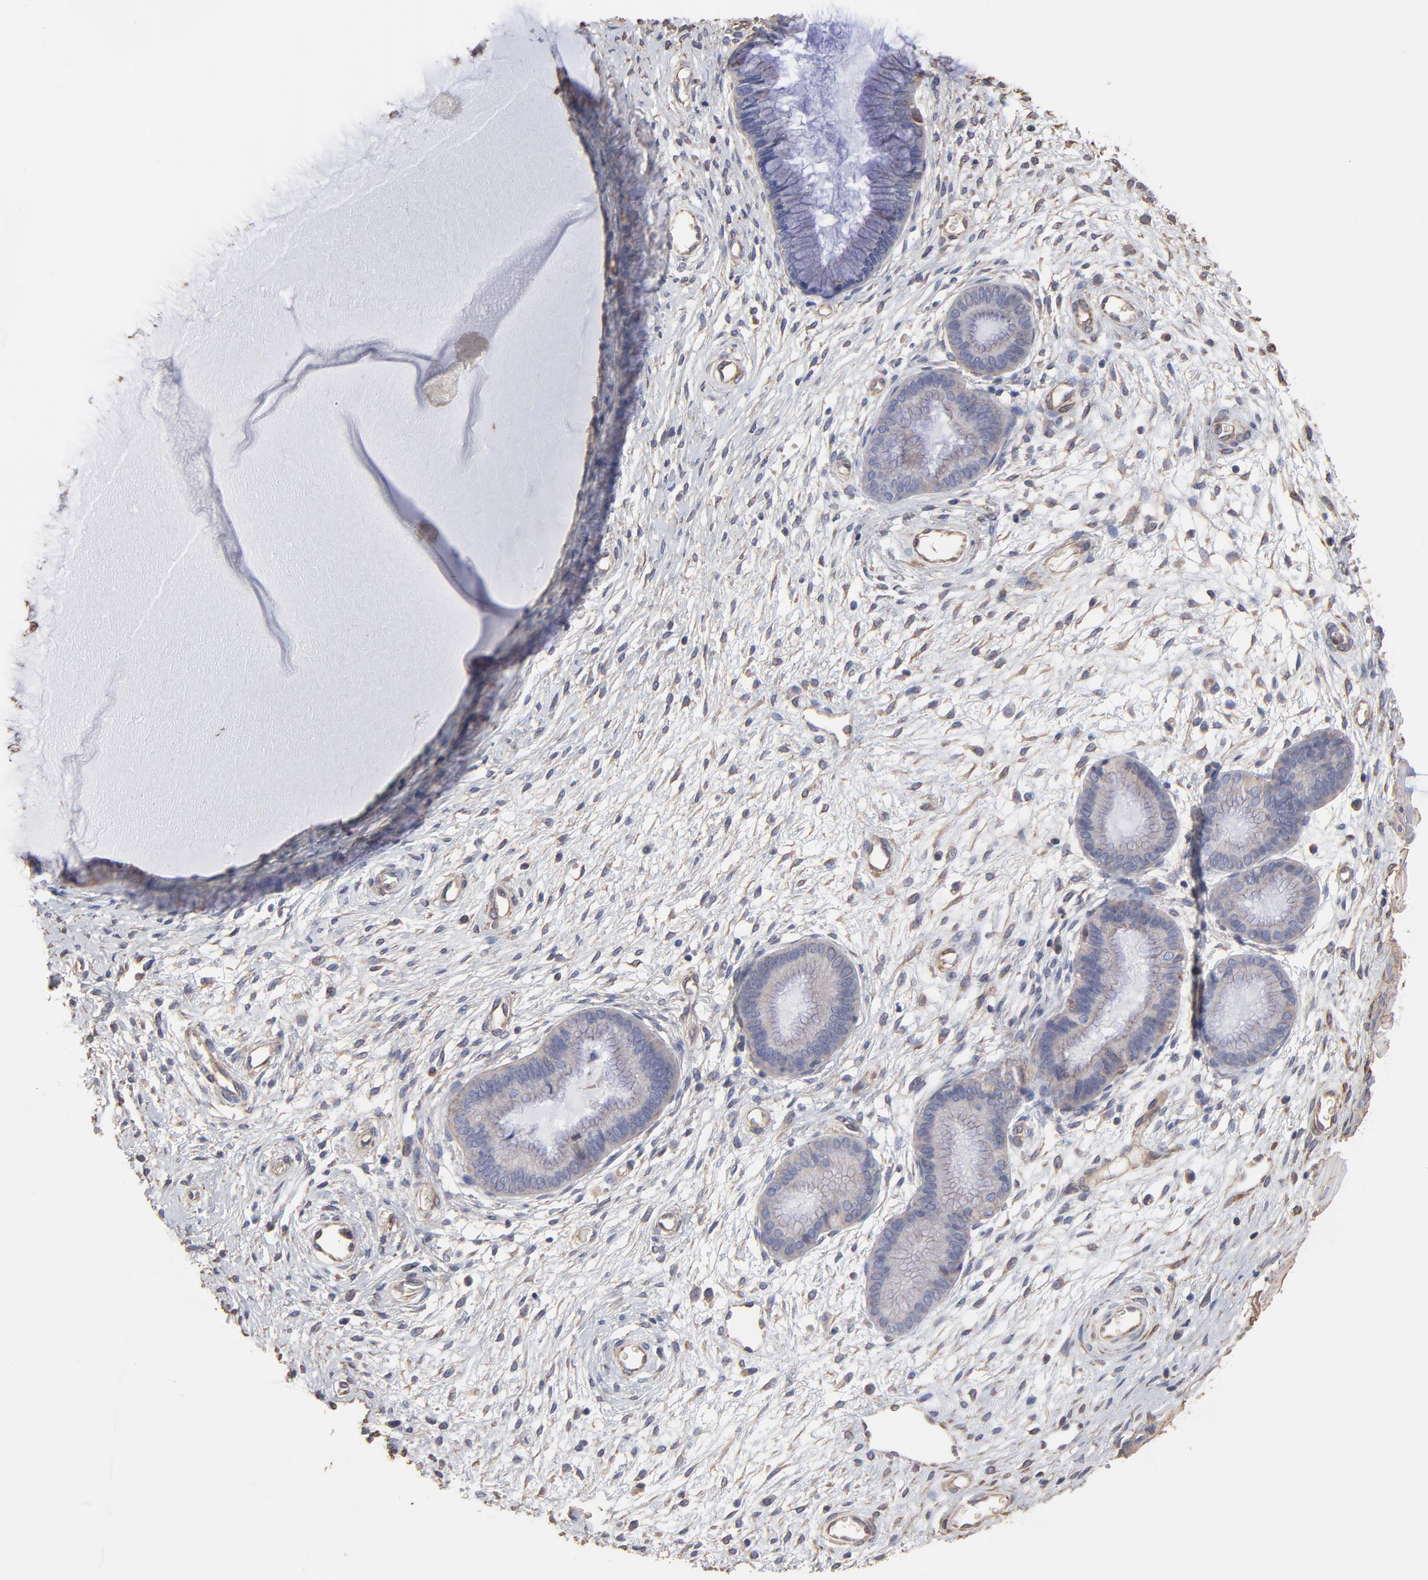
{"staining": {"intensity": "negative", "quantity": "none", "location": "none"}, "tissue": "cervix", "cell_type": "Glandular cells", "image_type": "normal", "snomed": [{"axis": "morphology", "description": "Normal tissue, NOS"}, {"axis": "topography", "description": "Cervix"}], "caption": "This is an immunohistochemistry image of unremarkable cervix. There is no staining in glandular cells.", "gene": "LRCH2", "patient": {"sex": "female", "age": 55}}